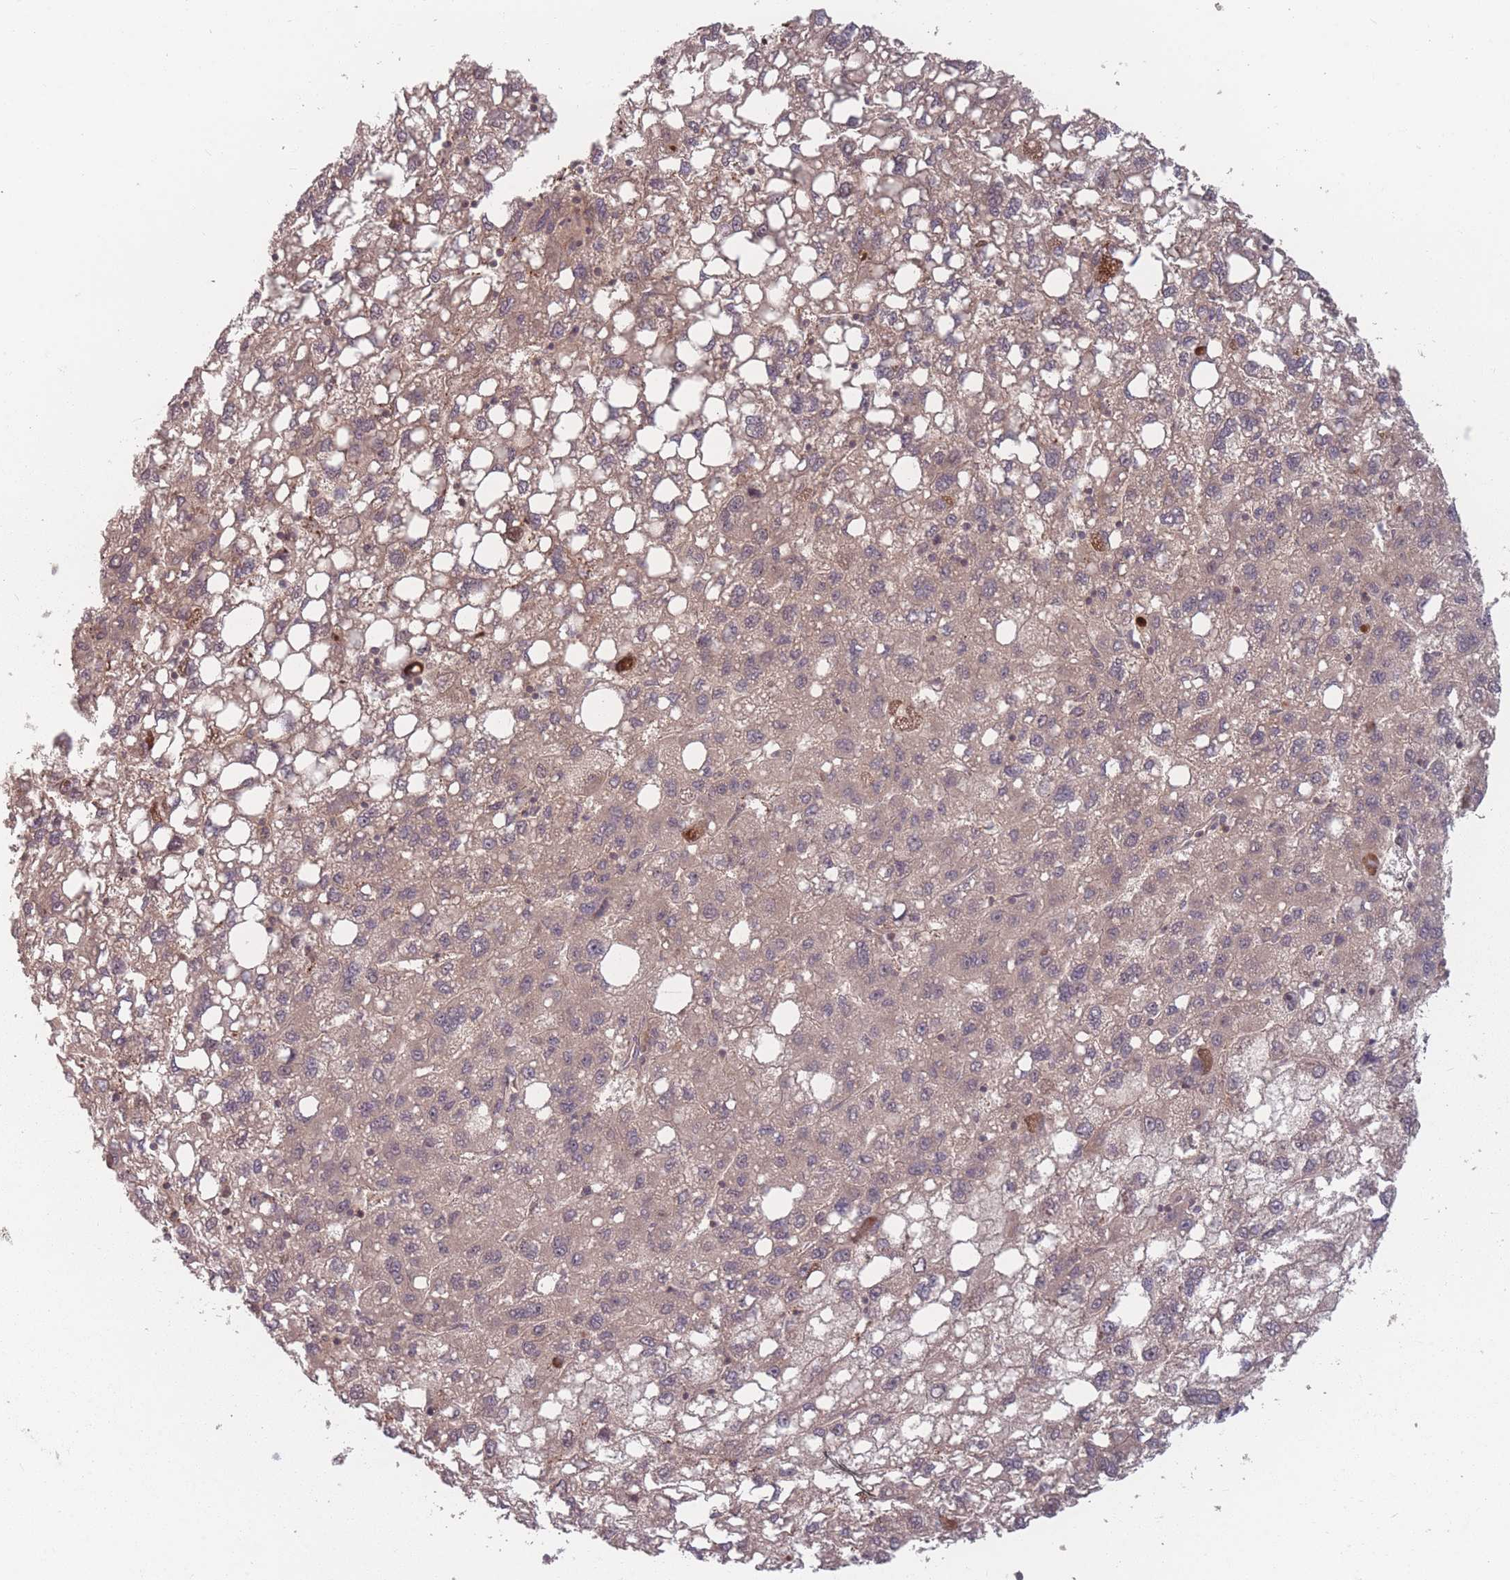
{"staining": {"intensity": "weak", "quantity": ">75%", "location": "cytoplasmic/membranous"}, "tissue": "liver cancer", "cell_type": "Tumor cells", "image_type": "cancer", "snomed": [{"axis": "morphology", "description": "Carcinoma, Hepatocellular, NOS"}, {"axis": "topography", "description": "Liver"}], "caption": "Tumor cells demonstrate low levels of weak cytoplasmic/membranous positivity in about >75% of cells in hepatocellular carcinoma (liver).", "gene": "HAGH", "patient": {"sex": "female", "age": 82}}